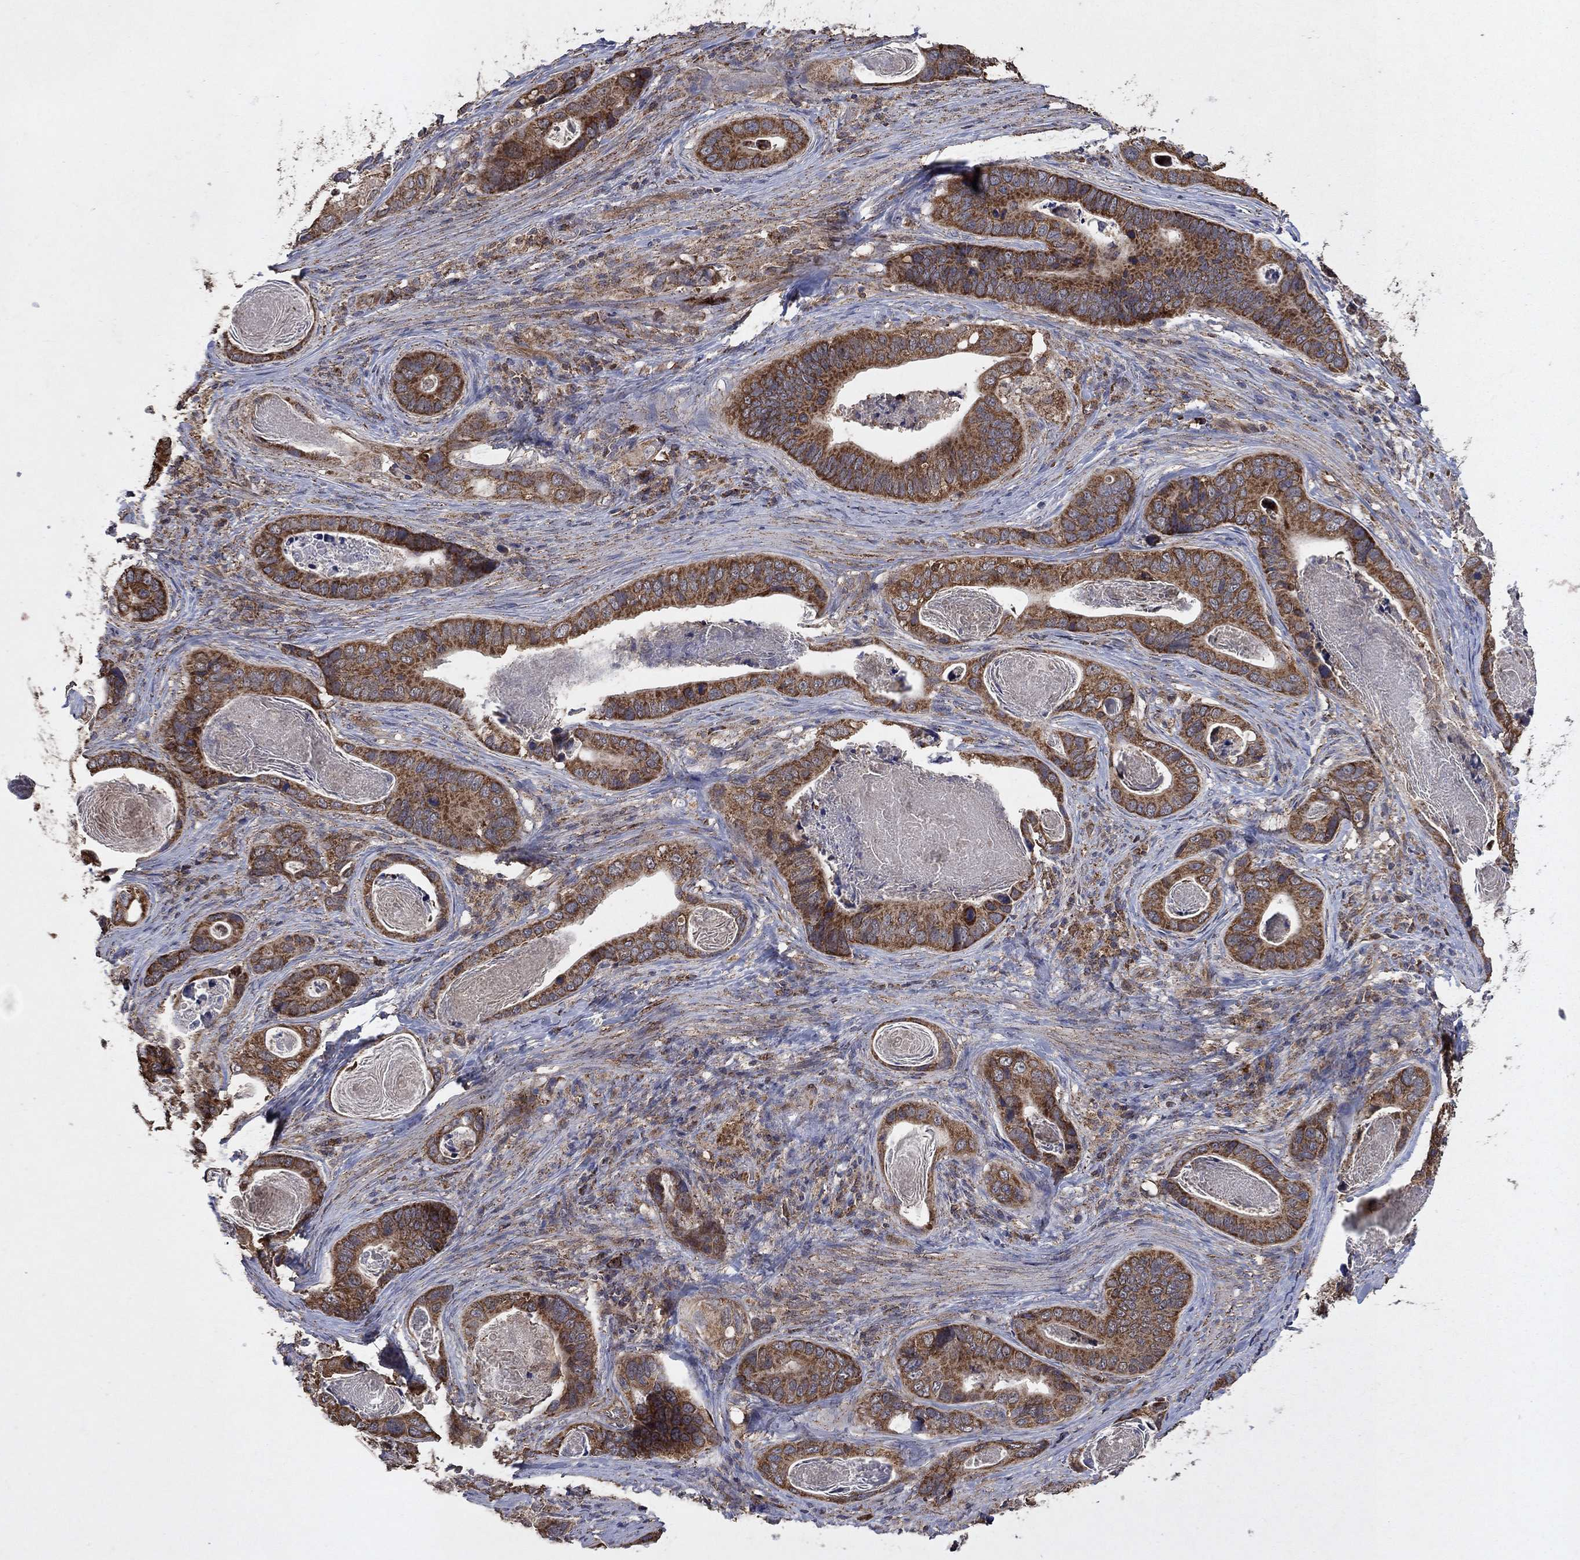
{"staining": {"intensity": "strong", "quantity": "25%-75%", "location": "cytoplasmic/membranous"}, "tissue": "stomach cancer", "cell_type": "Tumor cells", "image_type": "cancer", "snomed": [{"axis": "morphology", "description": "Adenocarcinoma, NOS"}, {"axis": "topography", "description": "Stomach"}], "caption": "Tumor cells demonstrate strong cytoplasmic/membranous staining in approximately 25%-75% of cells in stomach adenocarcinoma.", "gene": "DPH1", "patient": {"sex": "male", "age": 84}}